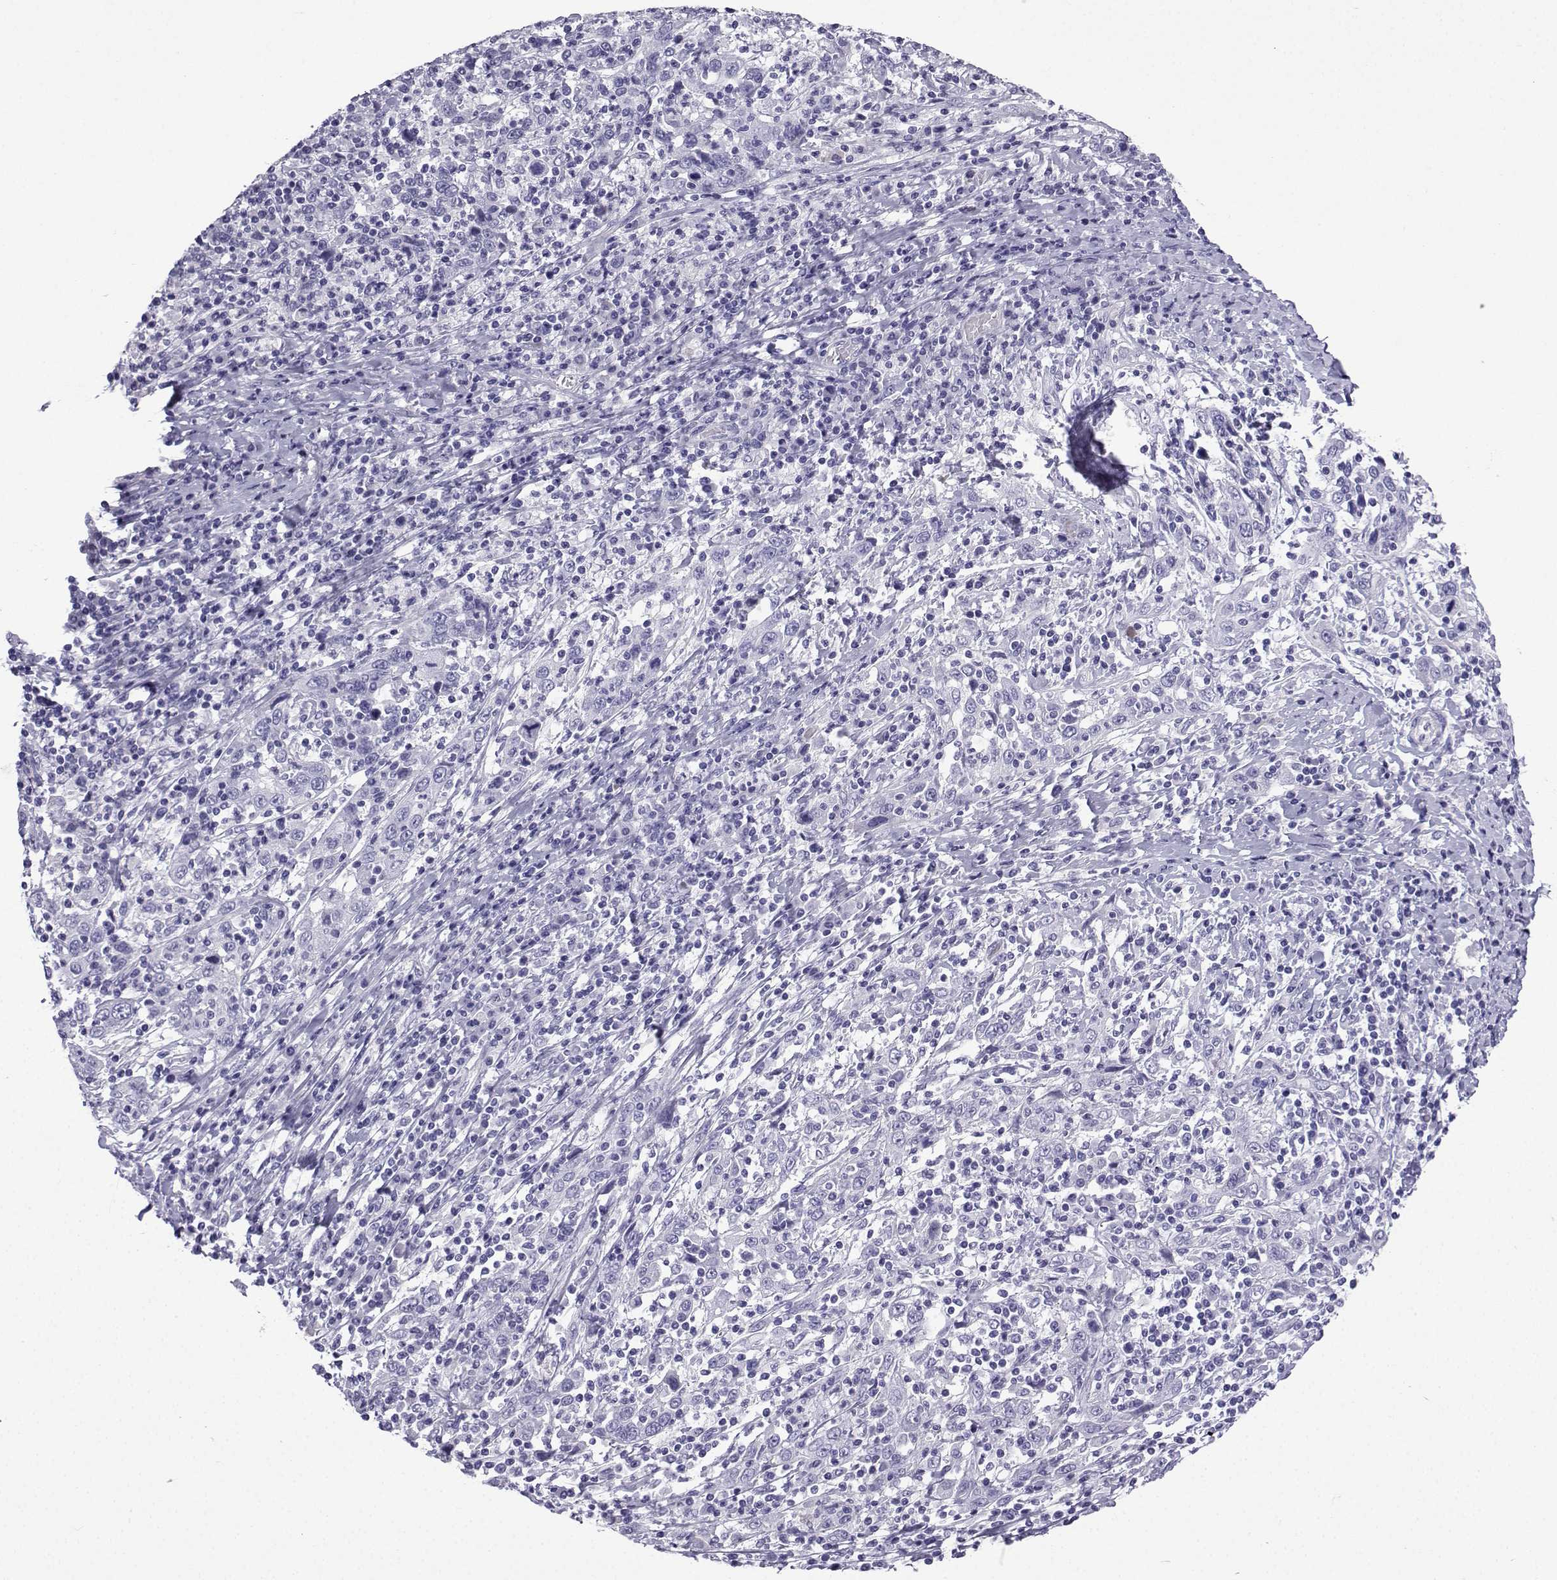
{"staining": {"intensity": "negative", "quantity": "none", "location": "none"}, "tissue": "cervical cancer", "cell_type": "Tumor cells", "image_type": "cancer", "snomed": [{"axis": "morphology", "description": "Squamous cell carcinoma, NOS"}, {"axis": "topography", "description": "Cervix"}], "caption": "An image of cervical cancer (squamous cell carcinoma) stained for a protein reveals no brown staining in tumor cells.", "gene": "KCNF1", "patient": {"sex": "female", "age": 46}}